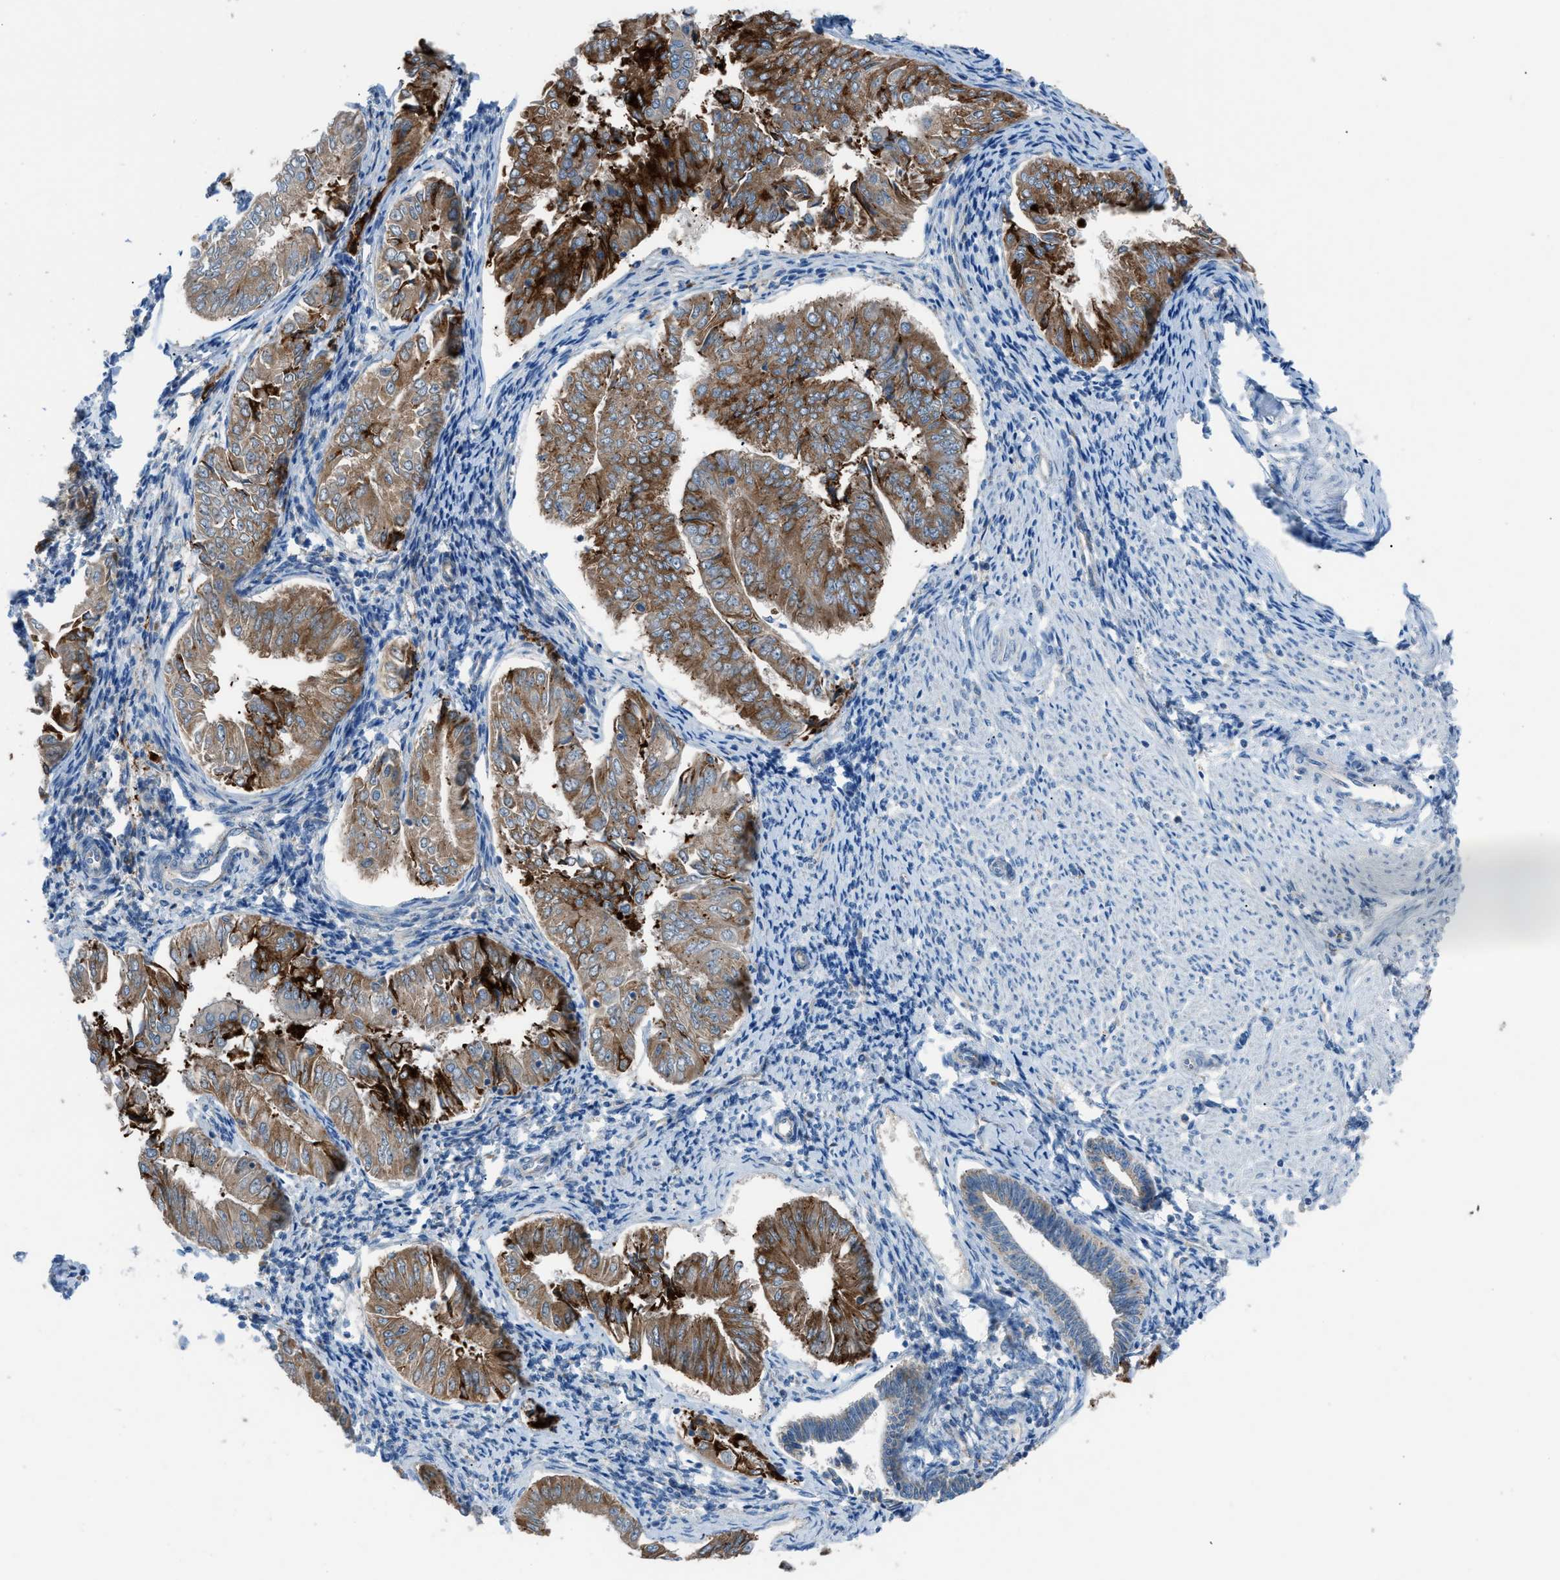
{"staining": {"intensity": "moderate", "quantity": ">75%", "location": "cytoplasmic/membranous"}, "tissue": "endometrial cancer", "cell_type": "Tumor cells", "image_type": "cancer", "snomed": [{"axis": "morphology", "description": "Adenocarcinoma, NOS"}, {"axis": "topography", "description": "Endometrium"}], "caption": "A high-resolution photomicrograph shows immunohistochemistry (IHC) staining of endometrial cancer, which exhibits moderate cytoplasmic/membranous staining in approximately >75% of tumor cells.", "gene": "HEG1", "patient": {"sex": "female", "age": 53}}